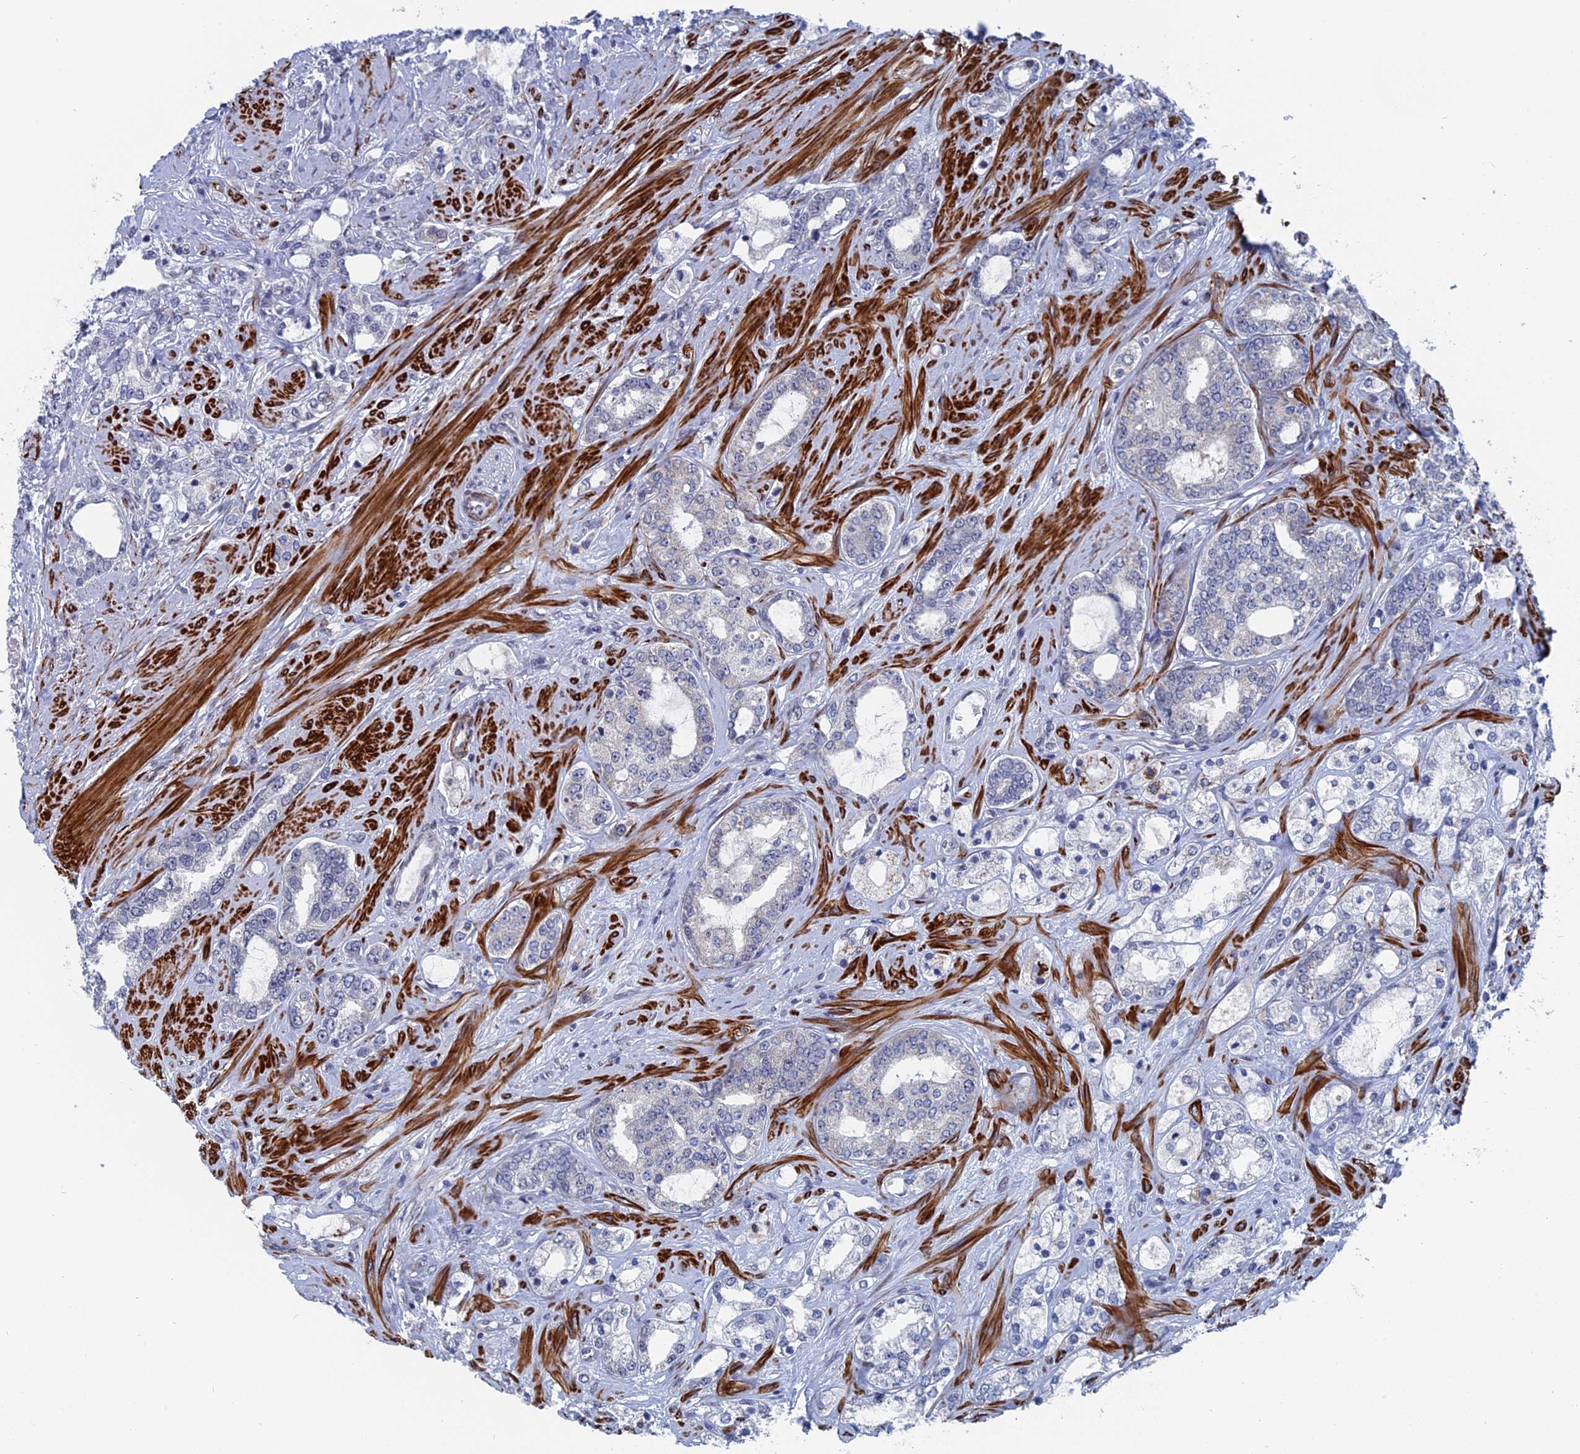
{"staining": {"intensity": "negative", "quantity": "none", "location": "none"}, "tissue": "prostate cancer", "cell_type": "Tumor cells", "image_type": "cancer", "snomed": [{"axis": "morphology", "description": "Adenocarcinoma, High grade"}, {"axis": "topography", "description": "Prostate"}], "caption": "Tumor cells show no significant expression in adenocarcinoma (high-grade) (prostate).", "gene": "MTRF1", "patient": {"sex": "male", "age": 64}}